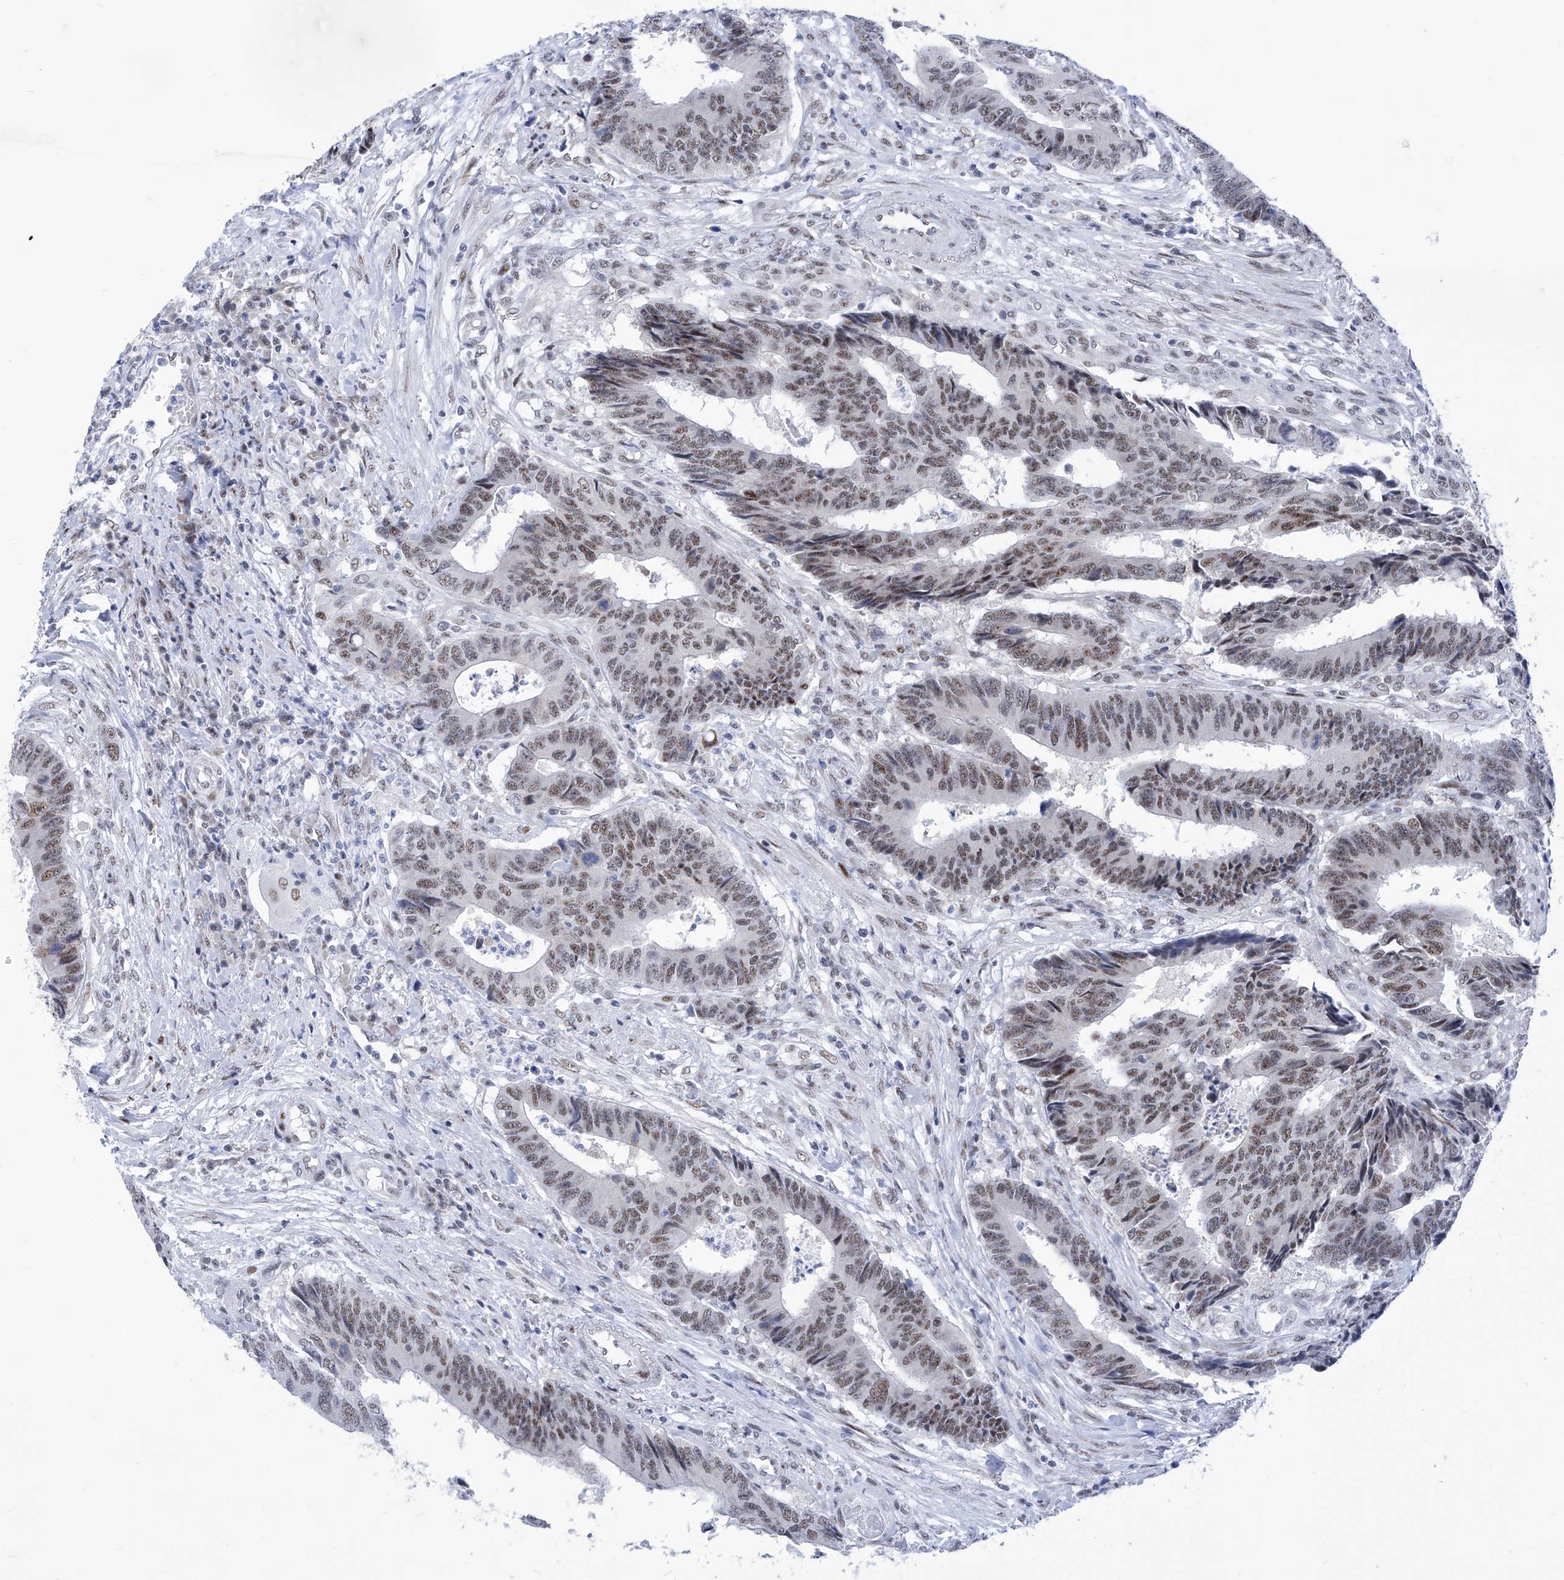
{"staining": {"intensity": "moderate", "quantity": ">75%", "location": "nuclear"}, "tissue": "colorectal cancer", "cell_type": "Tumor cells", "image_type": "cancer", "snomed": [{"axis": "morphology", "description": "Adenocarcinoma, NOS"}, {"axis": "topography", "description": "Rectum"}], "caption": "Protein staining demonstrates moderate nuclear expression in about >75% of tumor cells in adenocarcinoma (colorectal). Immunohistochemistry (ihc) stains the protein in brown and the nuclei are stained blue.", "gene": "SART1", "patient": {"sex": "male", "age": 84}}